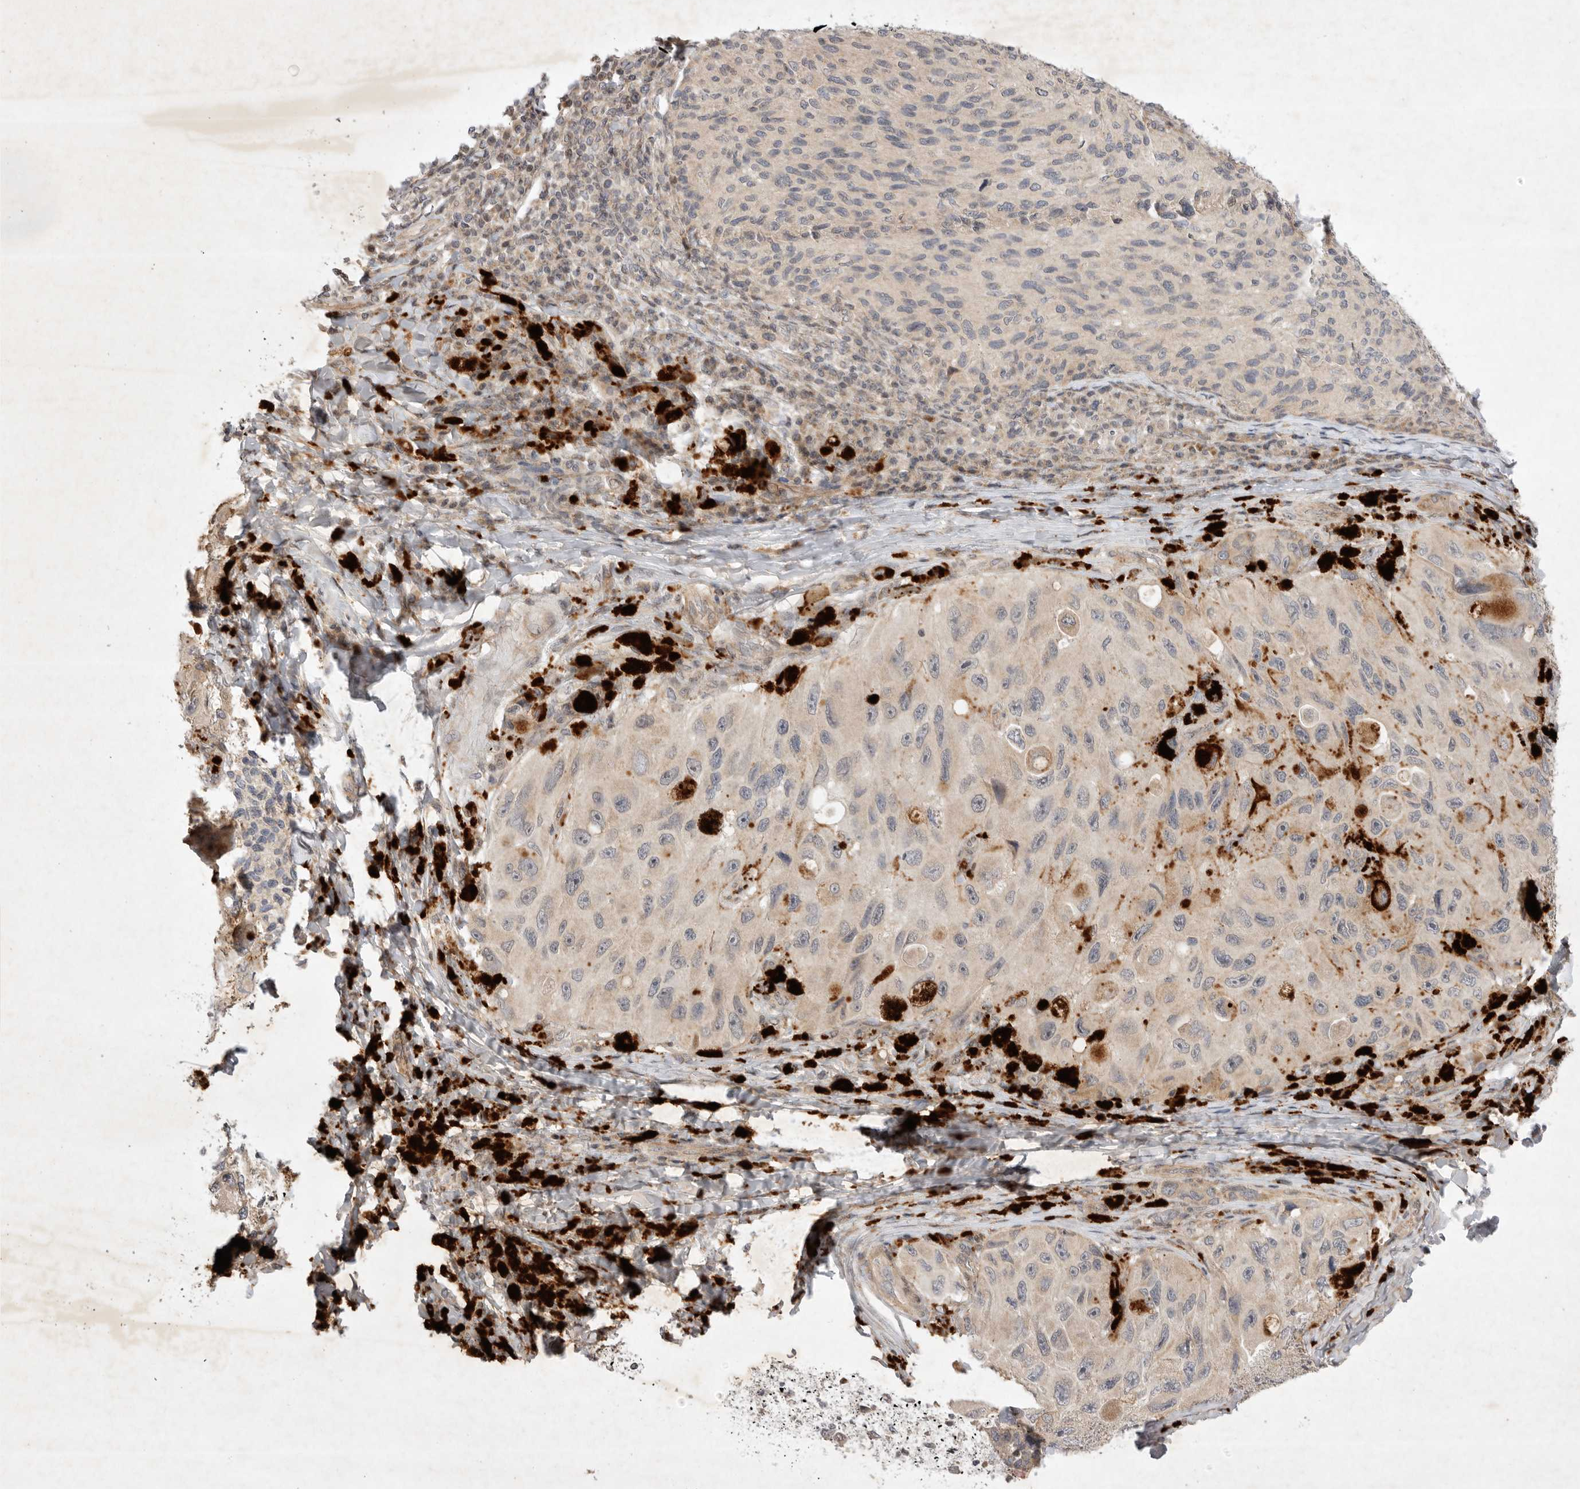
{"staining": {"intensity": "negative", "quantity": "none", "location": "none"}, "tissue": "melanoma", "cell_type": "Tumor cells", "image_type": "cancer", "snomed": [{"axis": "morphology", "description": "Malignant melanoma, NOS"}, {"axis": "topography", "description": "Skin"}], "caption": "Histopathology image shows no protein staining in tumor cells of melanoma tissue.", "gene": "EIF2AK1", "patient": {"sex": "female", "age": 73}}